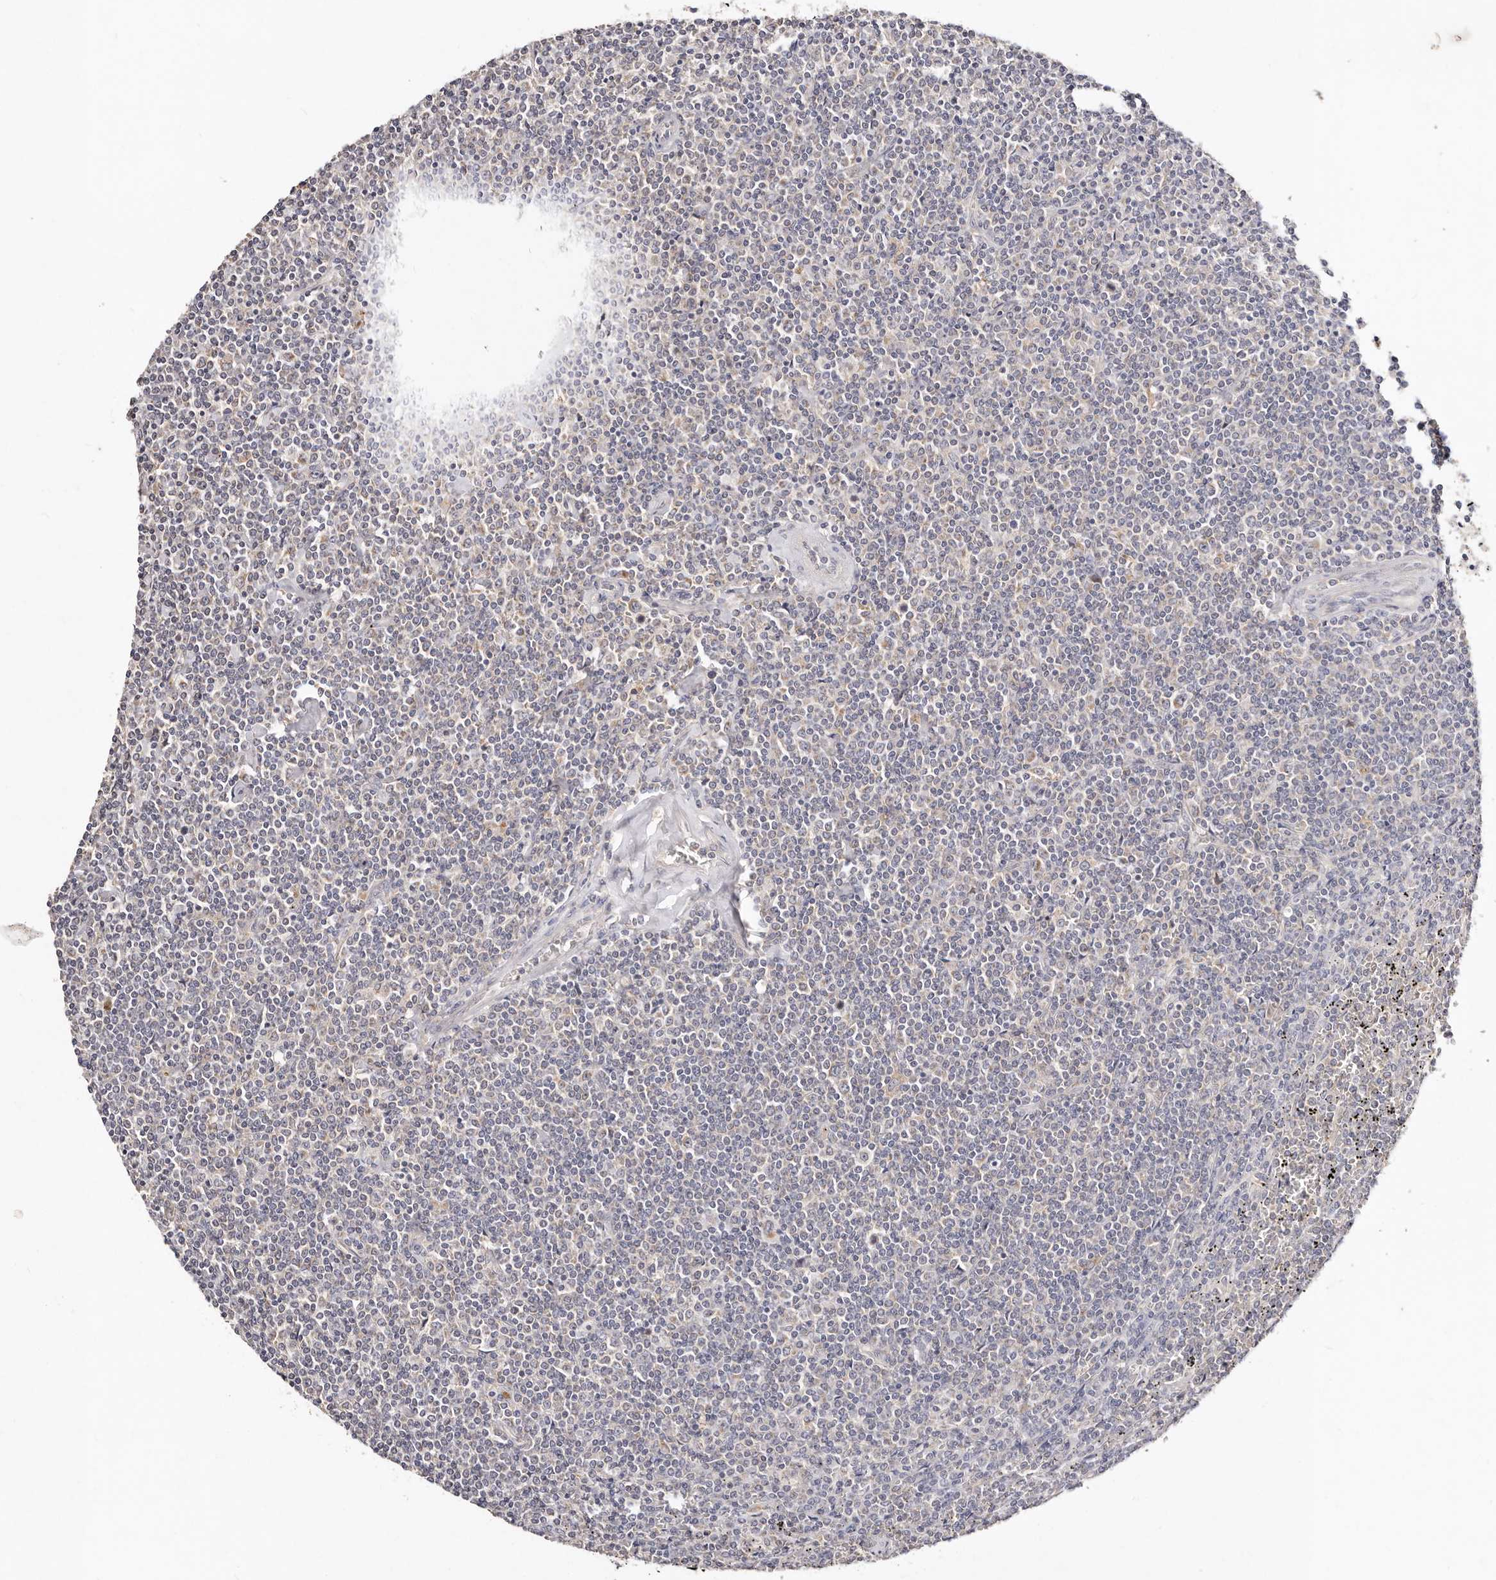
{"staining": {"intensity": "negative", "quantity": "none", "location": "none"}, "tissue": "lymphoma", "cell_type": "Tumor cells", "image_type": "cancer", "snomed": [{"axis": "morphology", "description": "Malignant lymphoma, non-Hodgkin's type, Low grade"}, {"axis": "topography", "description": "Spleen"}], "caption": "Immunohistochemistry of lymphoma reveals no expression in tumor cells.", "gene": "VIPAS39", "patient": {"sex": "female", "age": 19}}